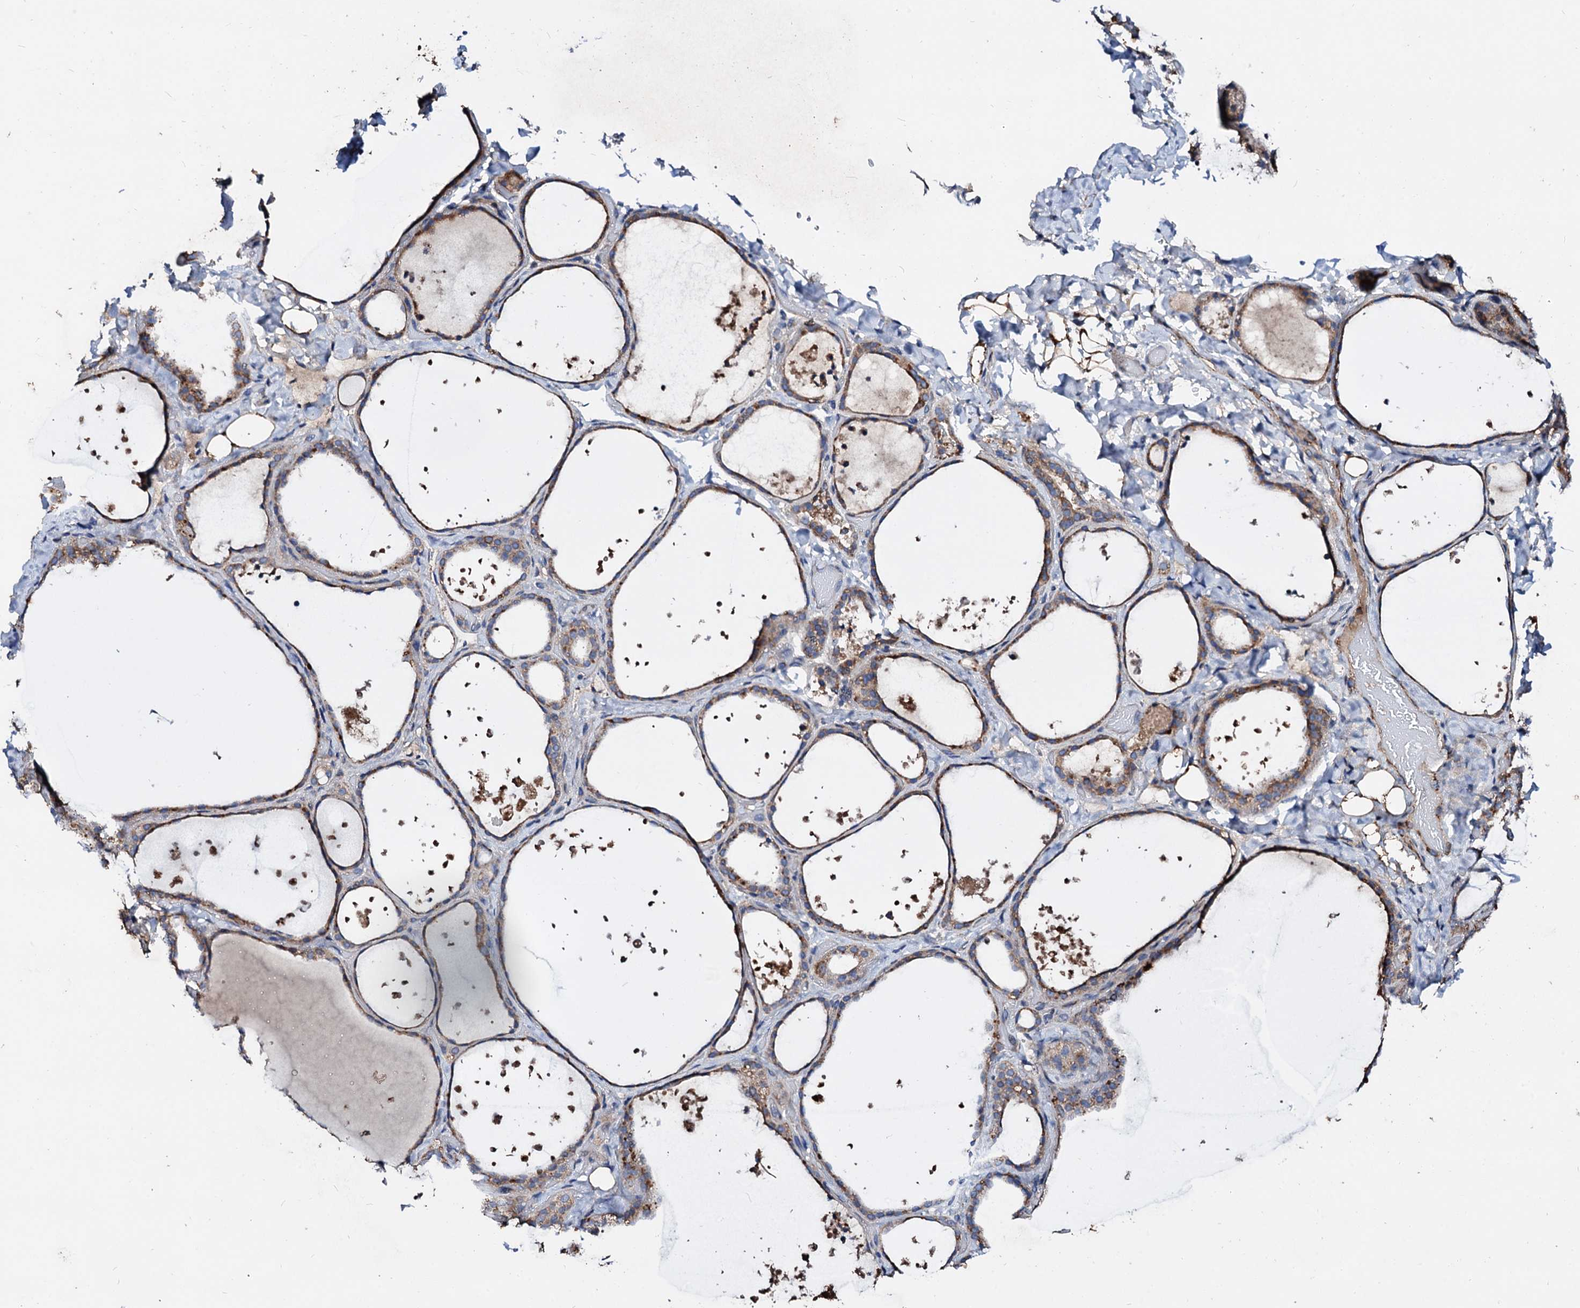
{"staining": {"intensity": "moderate", "quantity": "25%-75%", "location": "cytoplasmic/membranous"}, "tissue": "thyroid gland", "cell_type": "Glandular cells", "image_type": "normal", "snomed": [{"axis": "morphology", "description": "Normal tissue, NOS"}, {"axis": "topography", "description": "Thyroid gland"}], "caption": "Protein staining of normal thyroid gland shows moderate cytoplasmic/membranous expression in approximately 25%-75% of glandular cells. Using DAB (3,3'-diaminobenzidine) (brown) and hematoxylin (blue) stains, captured at high magnification using brightfield microscopy.", "gene": "FIBIN", "patient": {"sex": "female", "age": 44}}